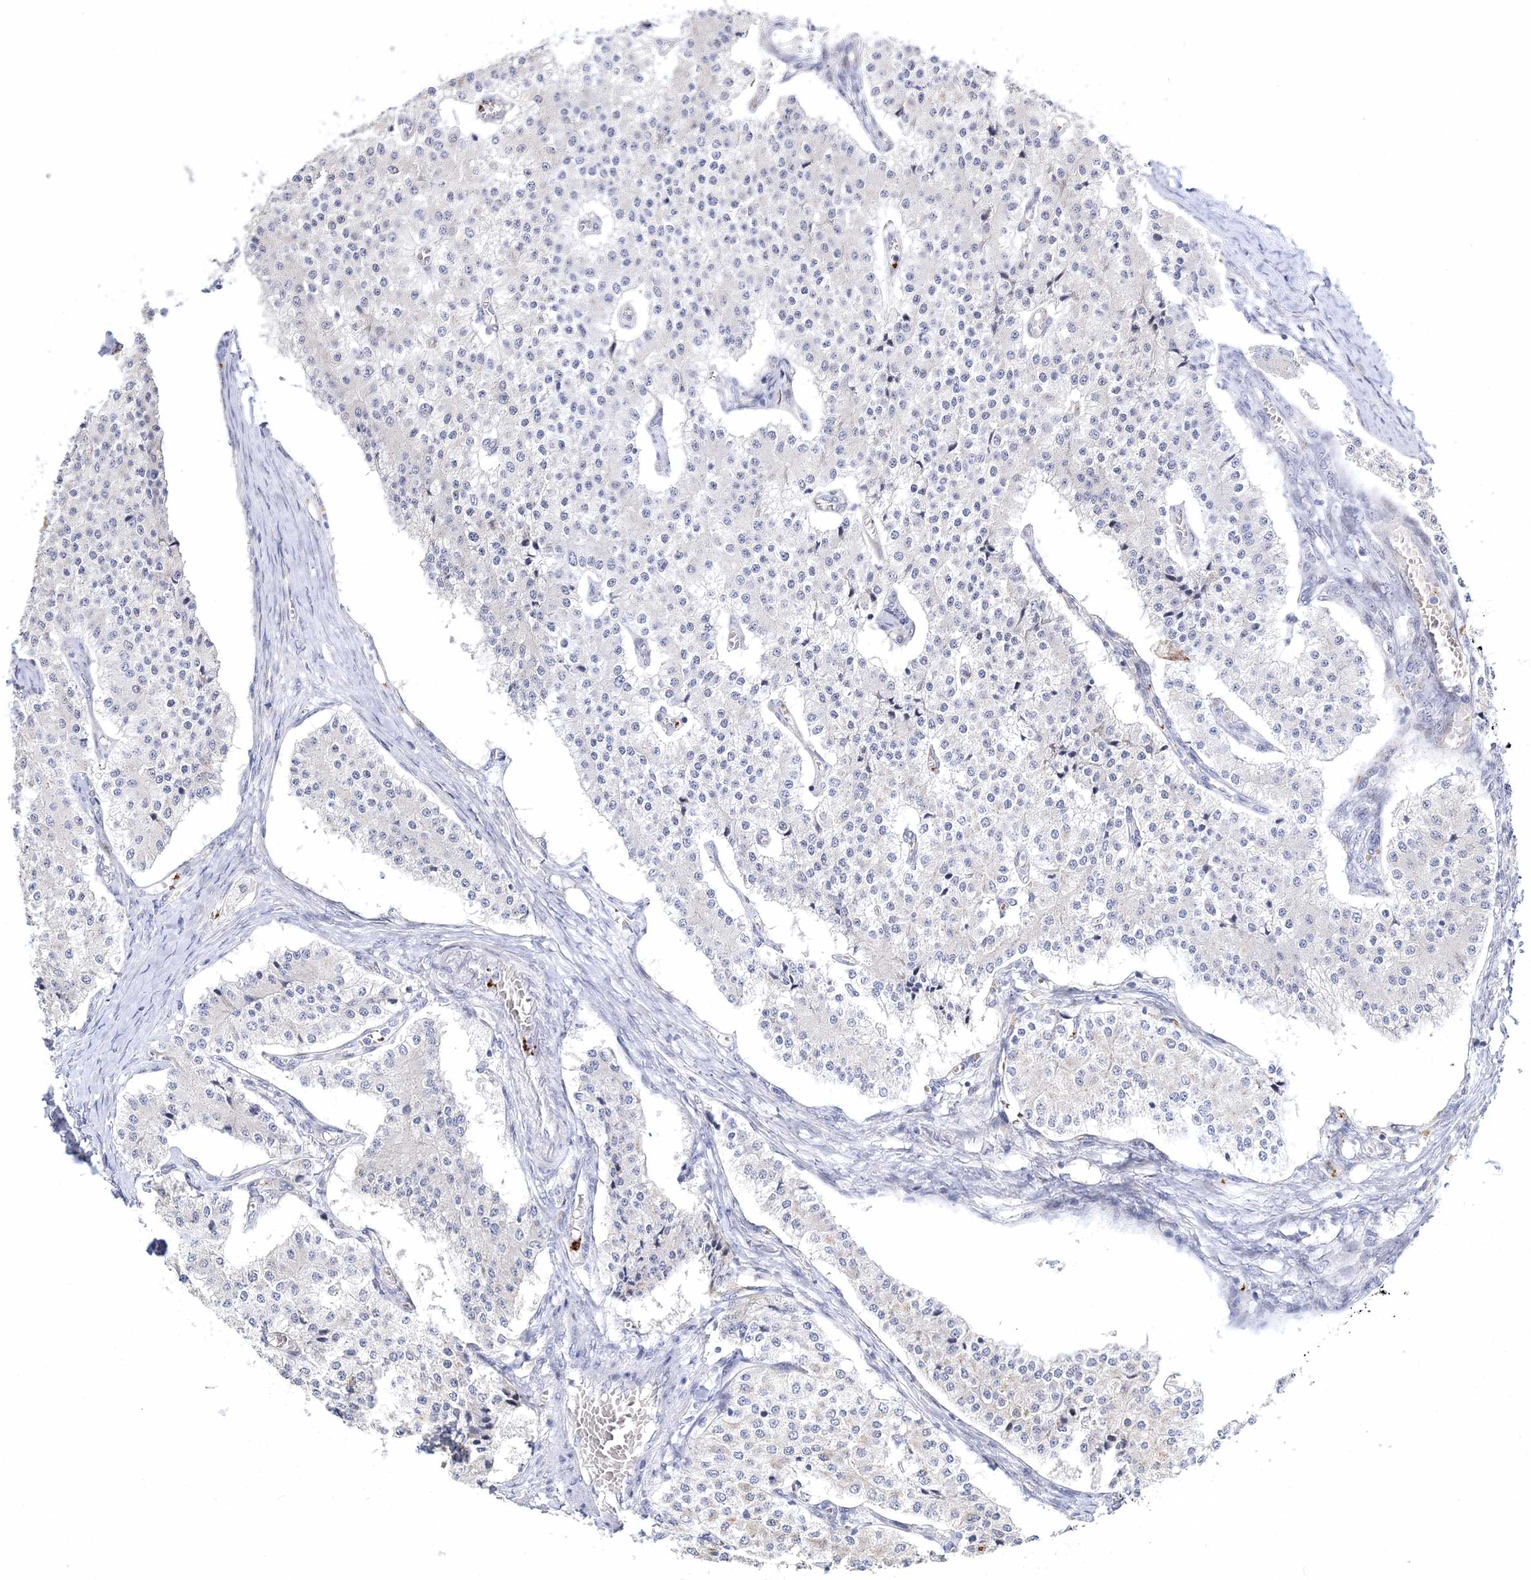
{"staining": {"intensity": "negative", "quantity": "none", "location": "none"}, "tissue": "carcinoid", "cell_type": "Tumor cells", "image_type": "cancer", "snomed": [{"axis": "morphology", "description": "Carcinoid, malignant, NOS"}, {"axis": "topography", "description": "Colon"}], "caption": "Carcinoid was stained to show a protein in brown. There is no significant staining in tumor cells. (DAB immunohistochemistry (IHC) with hematoxylin counter stain).", "gene": "MYOZ2", "patient": {"sex": "female", "age": 52}}